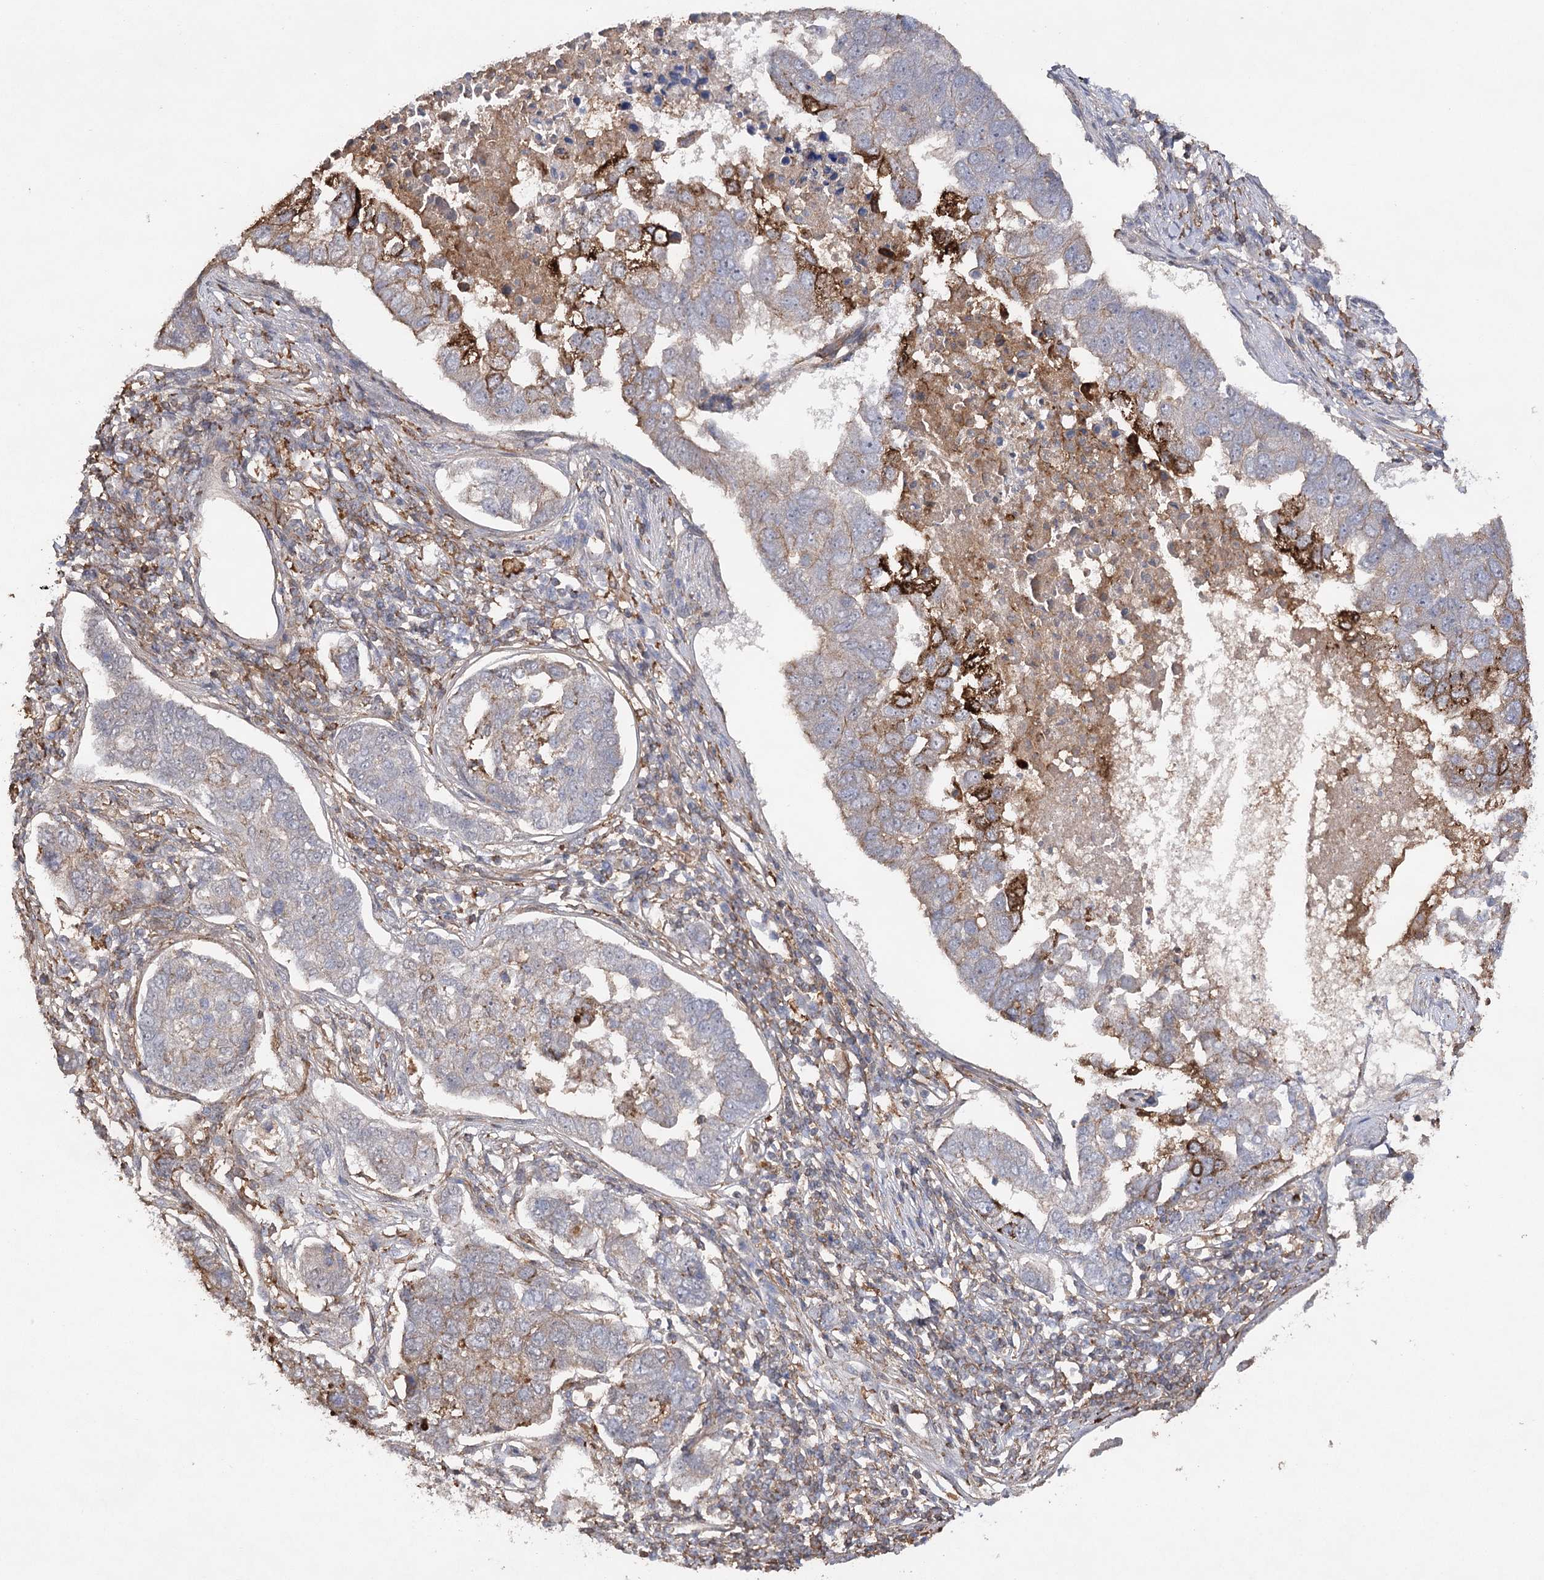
{"staining": {"intensity": "moderate", "quantity": "<25%", "location": "cytoplasmic/membranous"}, "tissue": "pancreatic cancer", "cell_type": "Tumor cells", "image_type": "cancer", "snomed": [{"axis": "morphology", "description": "Adenocarcinoma, NOS"}, {"axis": "topography", "description": "Pancreas"}], "caption": "Protein expression analysis of pancreatic cancer (adenocarcinoma) shows moderate cytoplasmic/membranous expression in approximately <25% of tumor cells. (DAB = brown stain, brightfield microscopy at high magnification).", "gene": "OBSL1", "patient": {"sex": "female", "age": 61}}